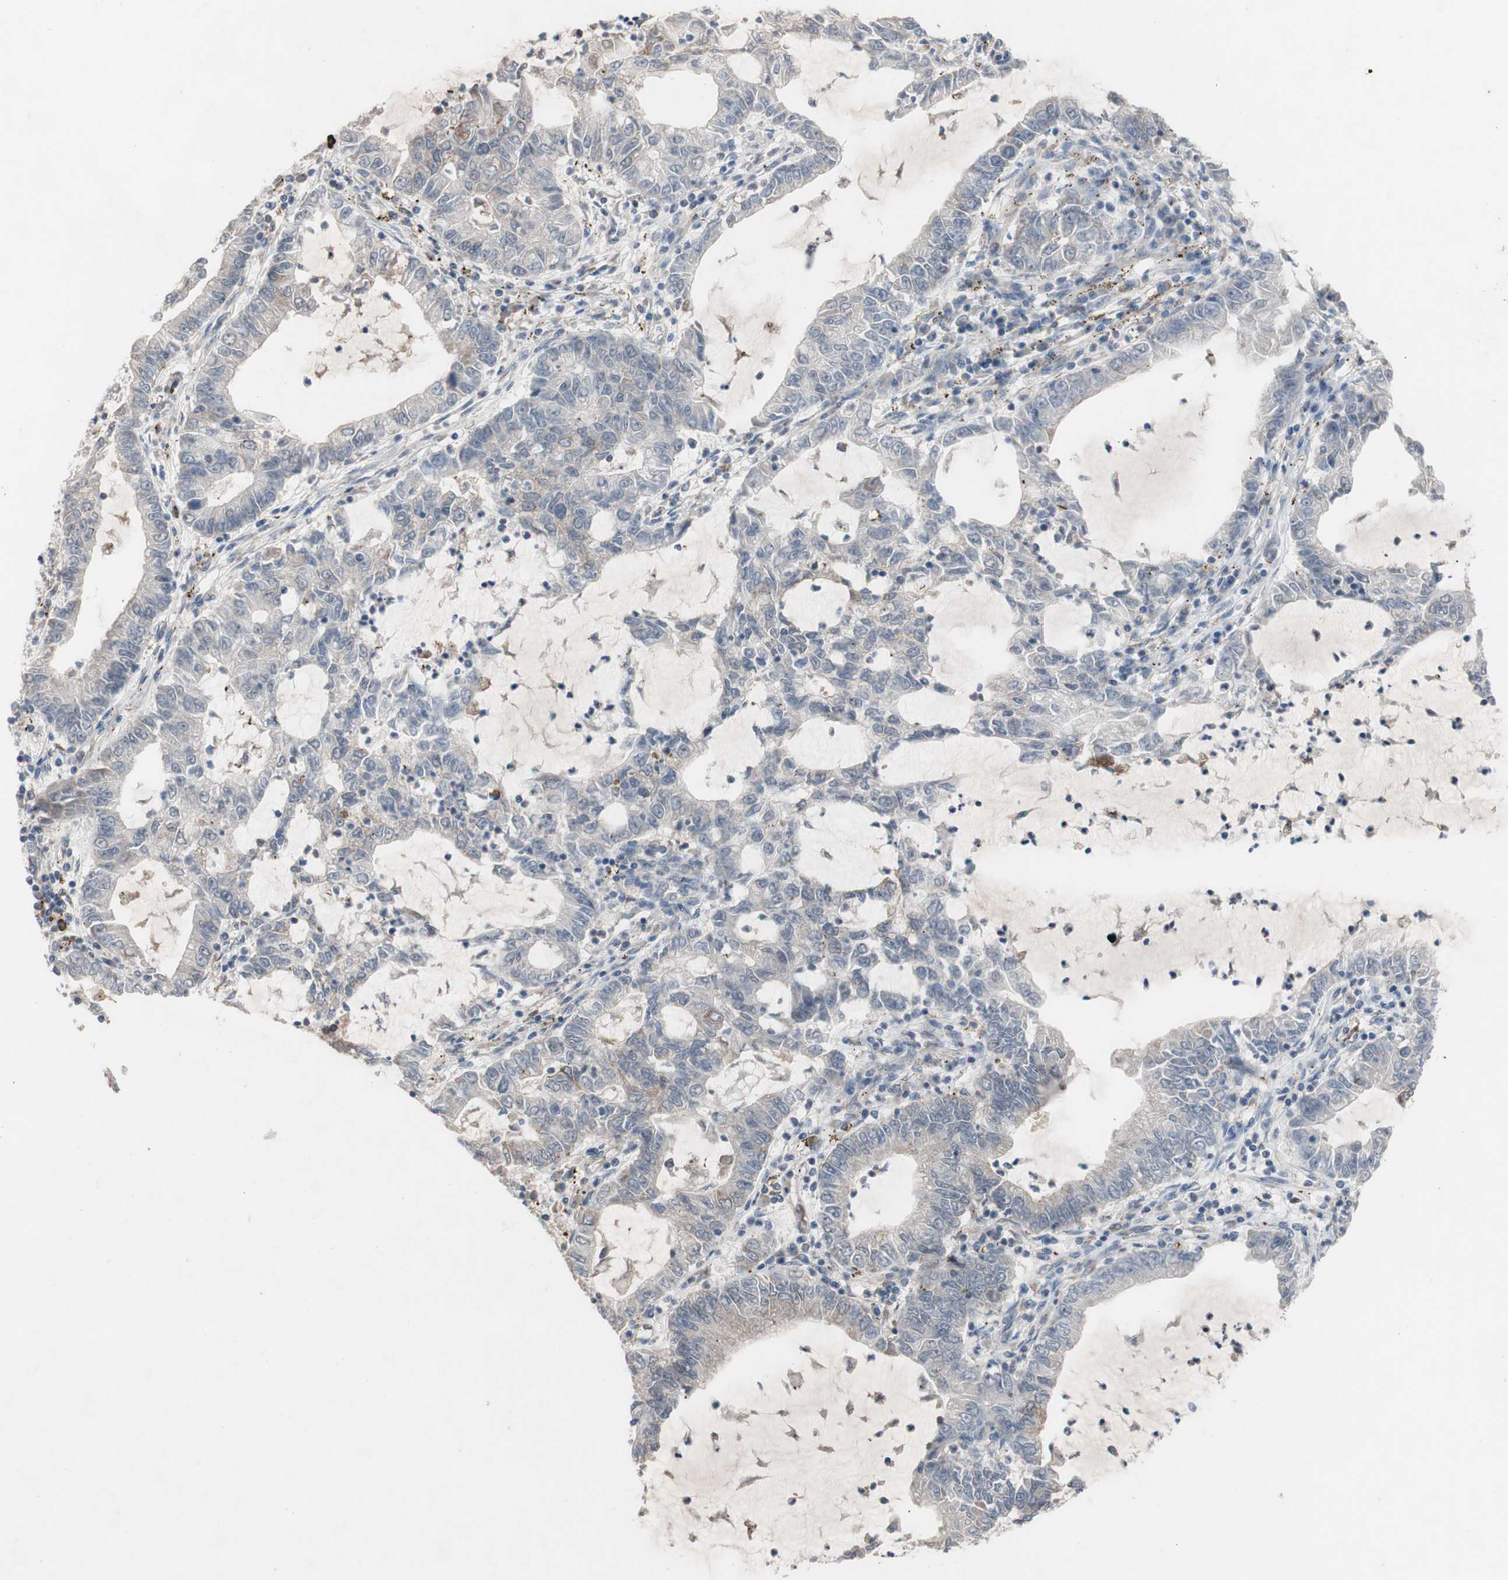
{"staining": {"intensity": "negative", "quantity": "none", "location": "none"}, "tissue": "lung cancer", "cell_type": "Tumor cells", "image_type": "cancer", "snomed": [{"axis": "morphology", "description": "Adenocarcinoma, NOS"}, {"axis": "topography", "description": "Lung"}], "caption": "An immunohistochemistry (IHC) micrograph of lung cancer (adenocarcinoma) is shown. There is no staining in tumor cells of lung cancer (adenocarcinoma).", "gene": "TTC14", "patient": {"sex": "female", "age": 51}}